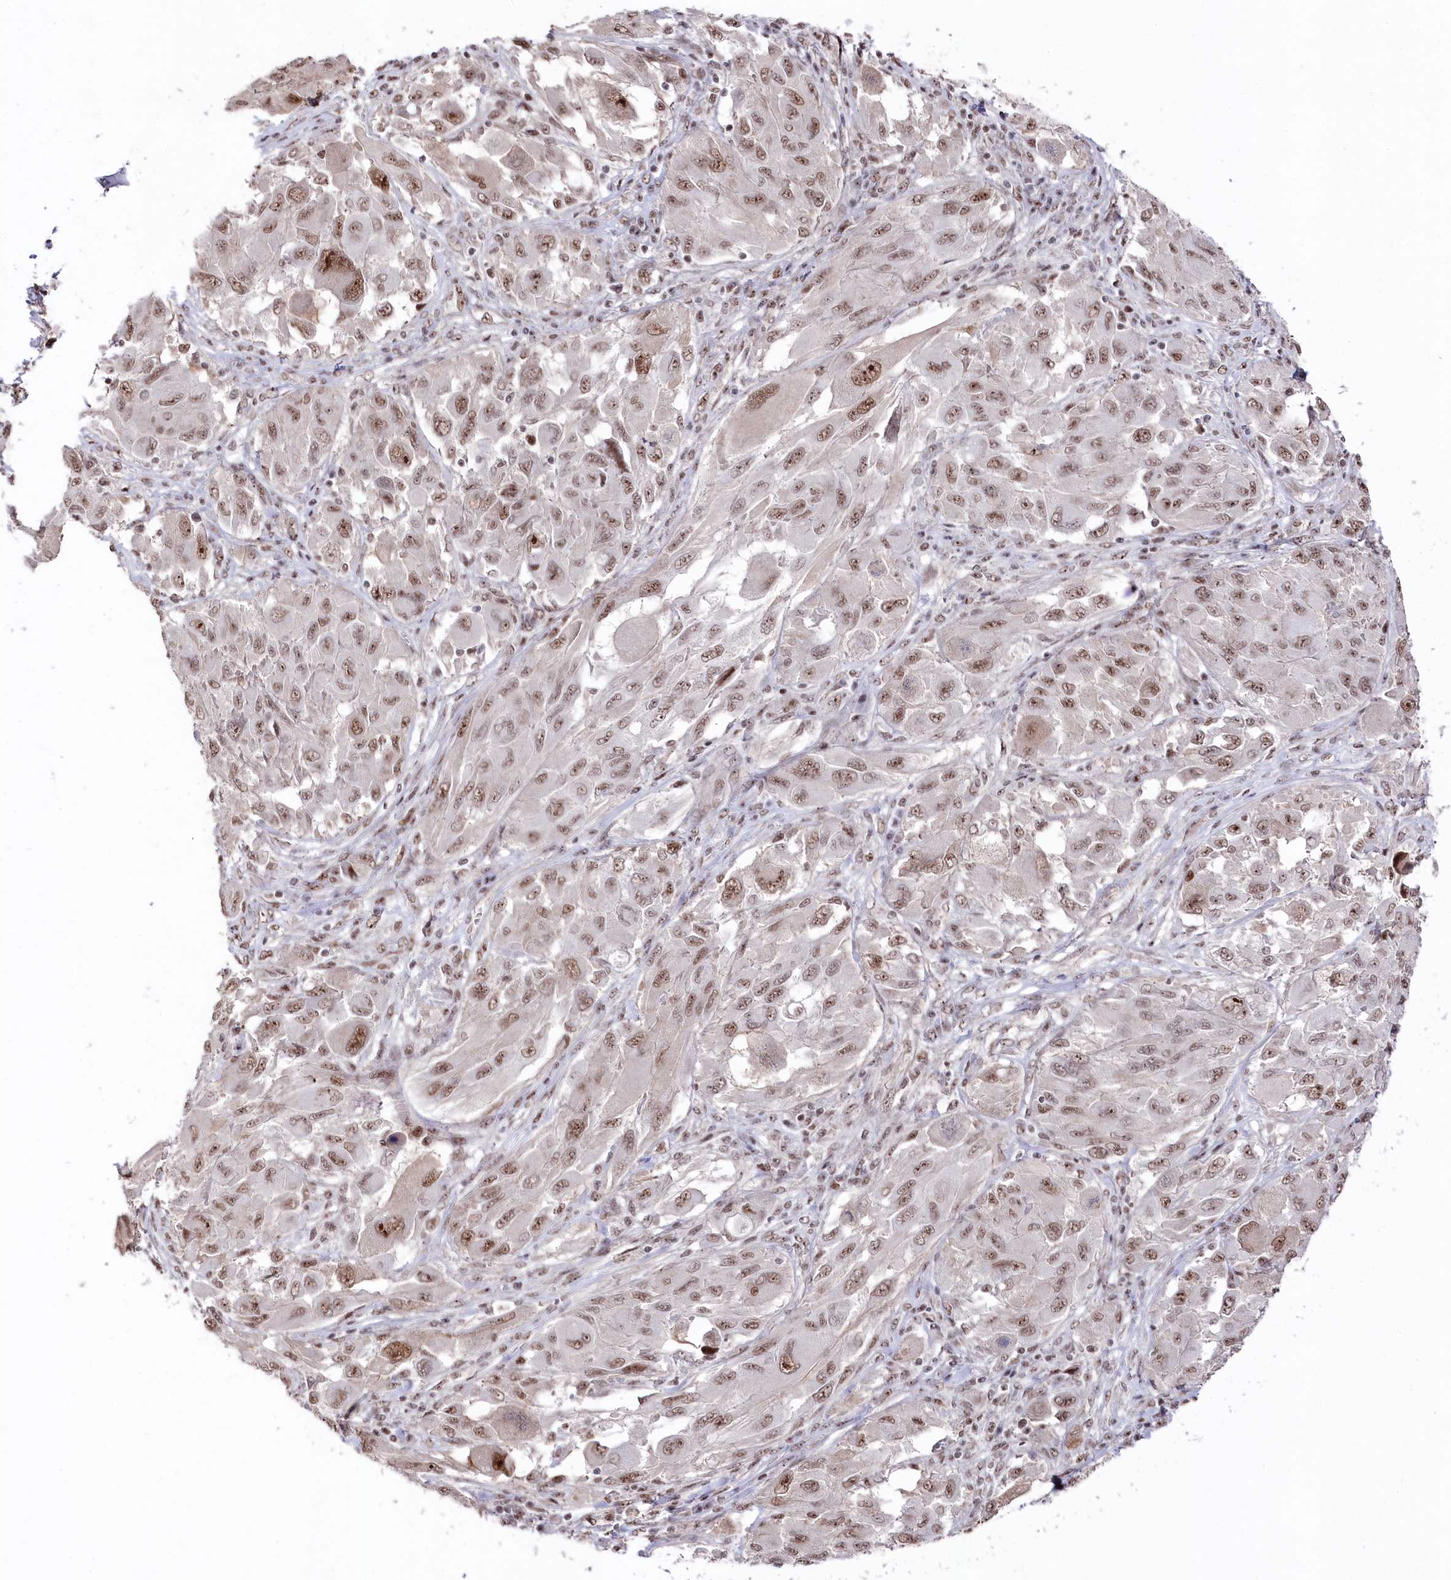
{"staining": {"intensity": "moderate", "quantity": ">75%", "location": "nuclear"}, "tissue": "melanoma", "cell_type": "Tumor cells", "image_type": "cancer", "snomed": [{"axis": "morphology", "description": "Malignant melanoma, NOS"}, {"axis": "topography", "description": "Skin"}], "caption": "Malignant melanoma was stained to show a protein in brown. There is medium levels of moderate nuclear expression in approximately >75% of tumor cells.", "gene": "POLR2H", "patient": {"sex": "female", "age": 91}}